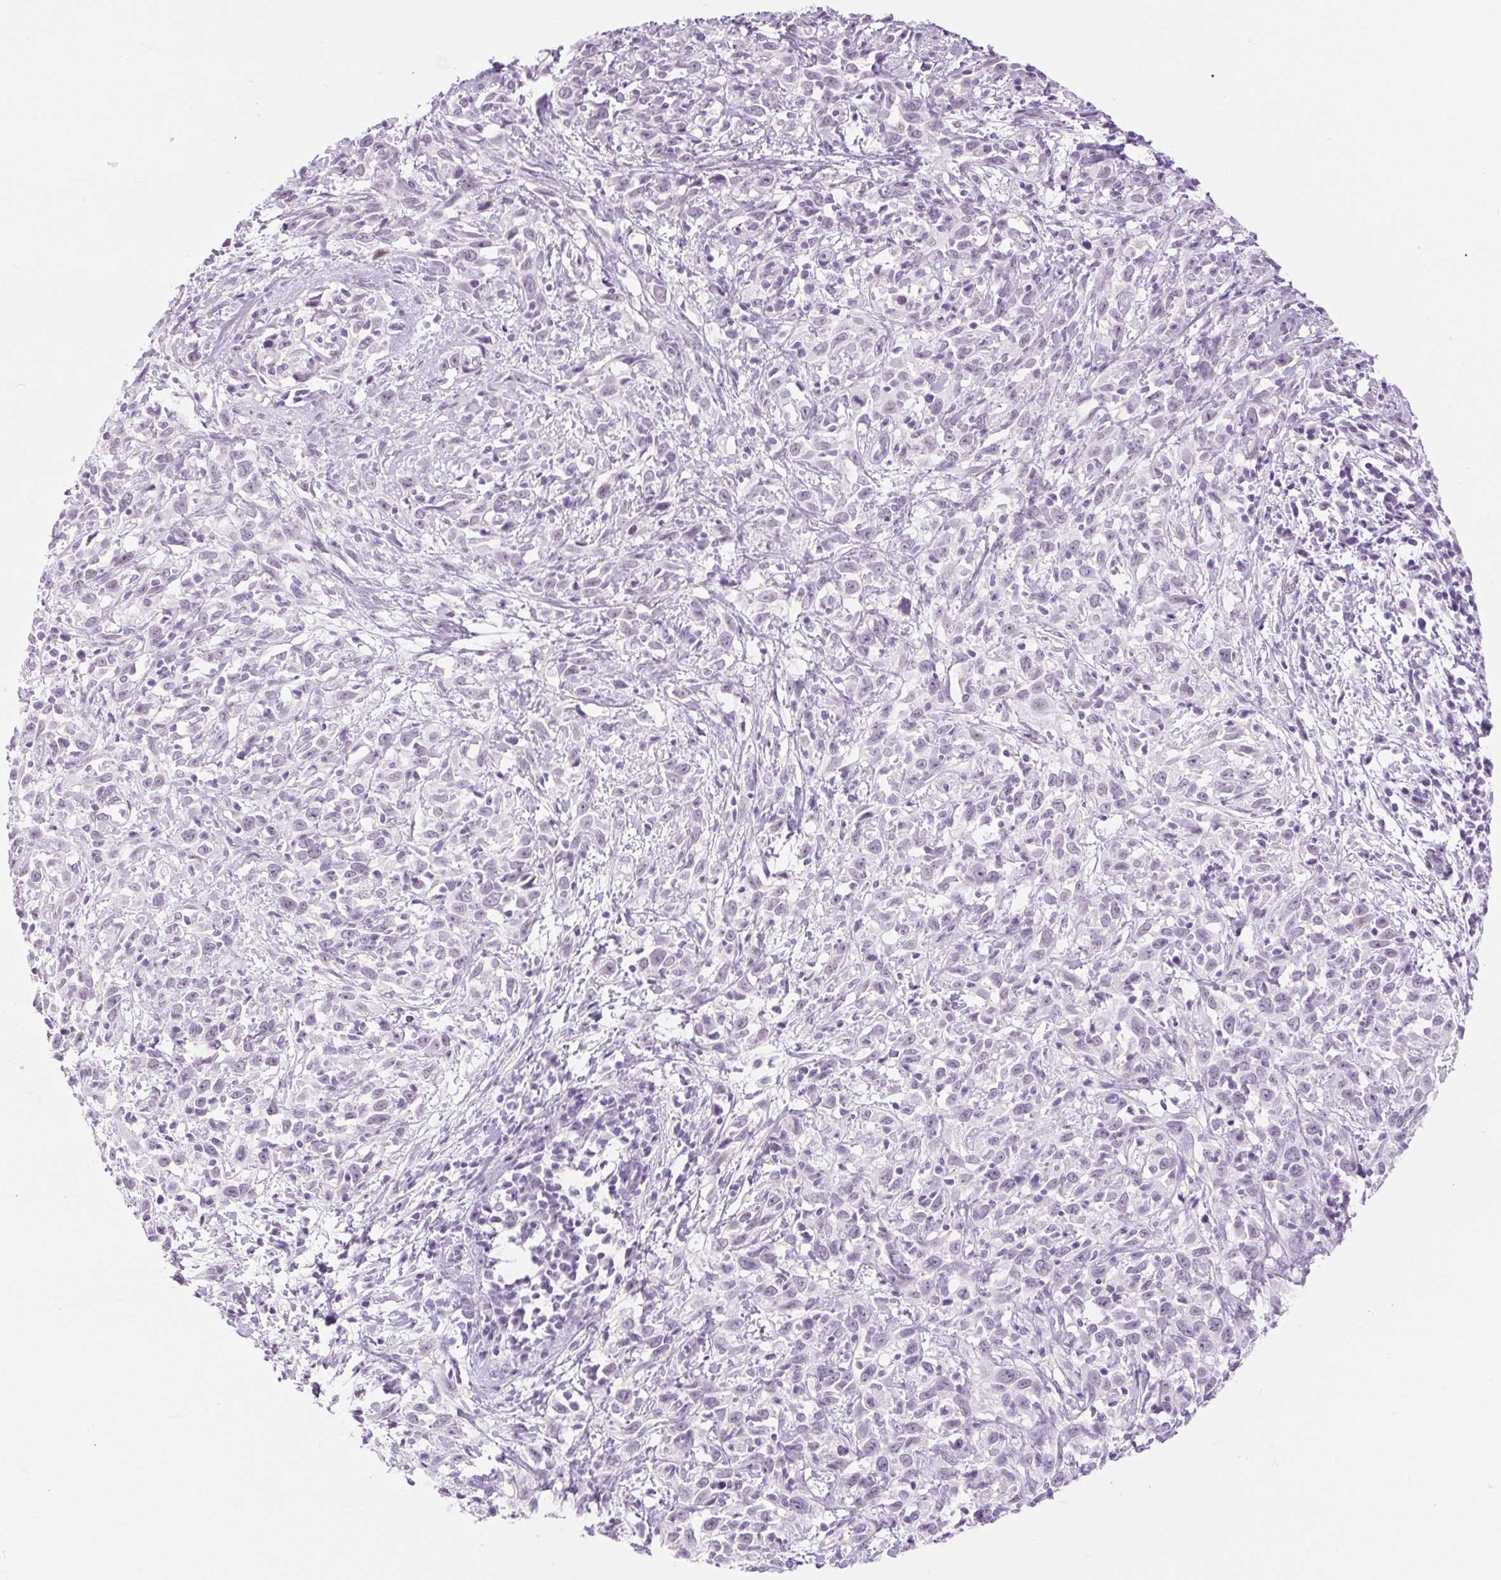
{"staining": {"intensity": "negative", "quantity": "none", "location": "none"}, "tissue": "cervical cancer", "cell_type": "Tumor cells", "image_type": "cancer", "snomed": [{"axis": "morphology", "description": "Adenocarcinoma, NOS"}, {"axis": "topography", "description": "Cervix"}], "caption": "Image shows no protein staining in tumor cells of cervical cancer tissue.", "gene": "BCAS1", "patient": {"sex": "female", "age": 40}}